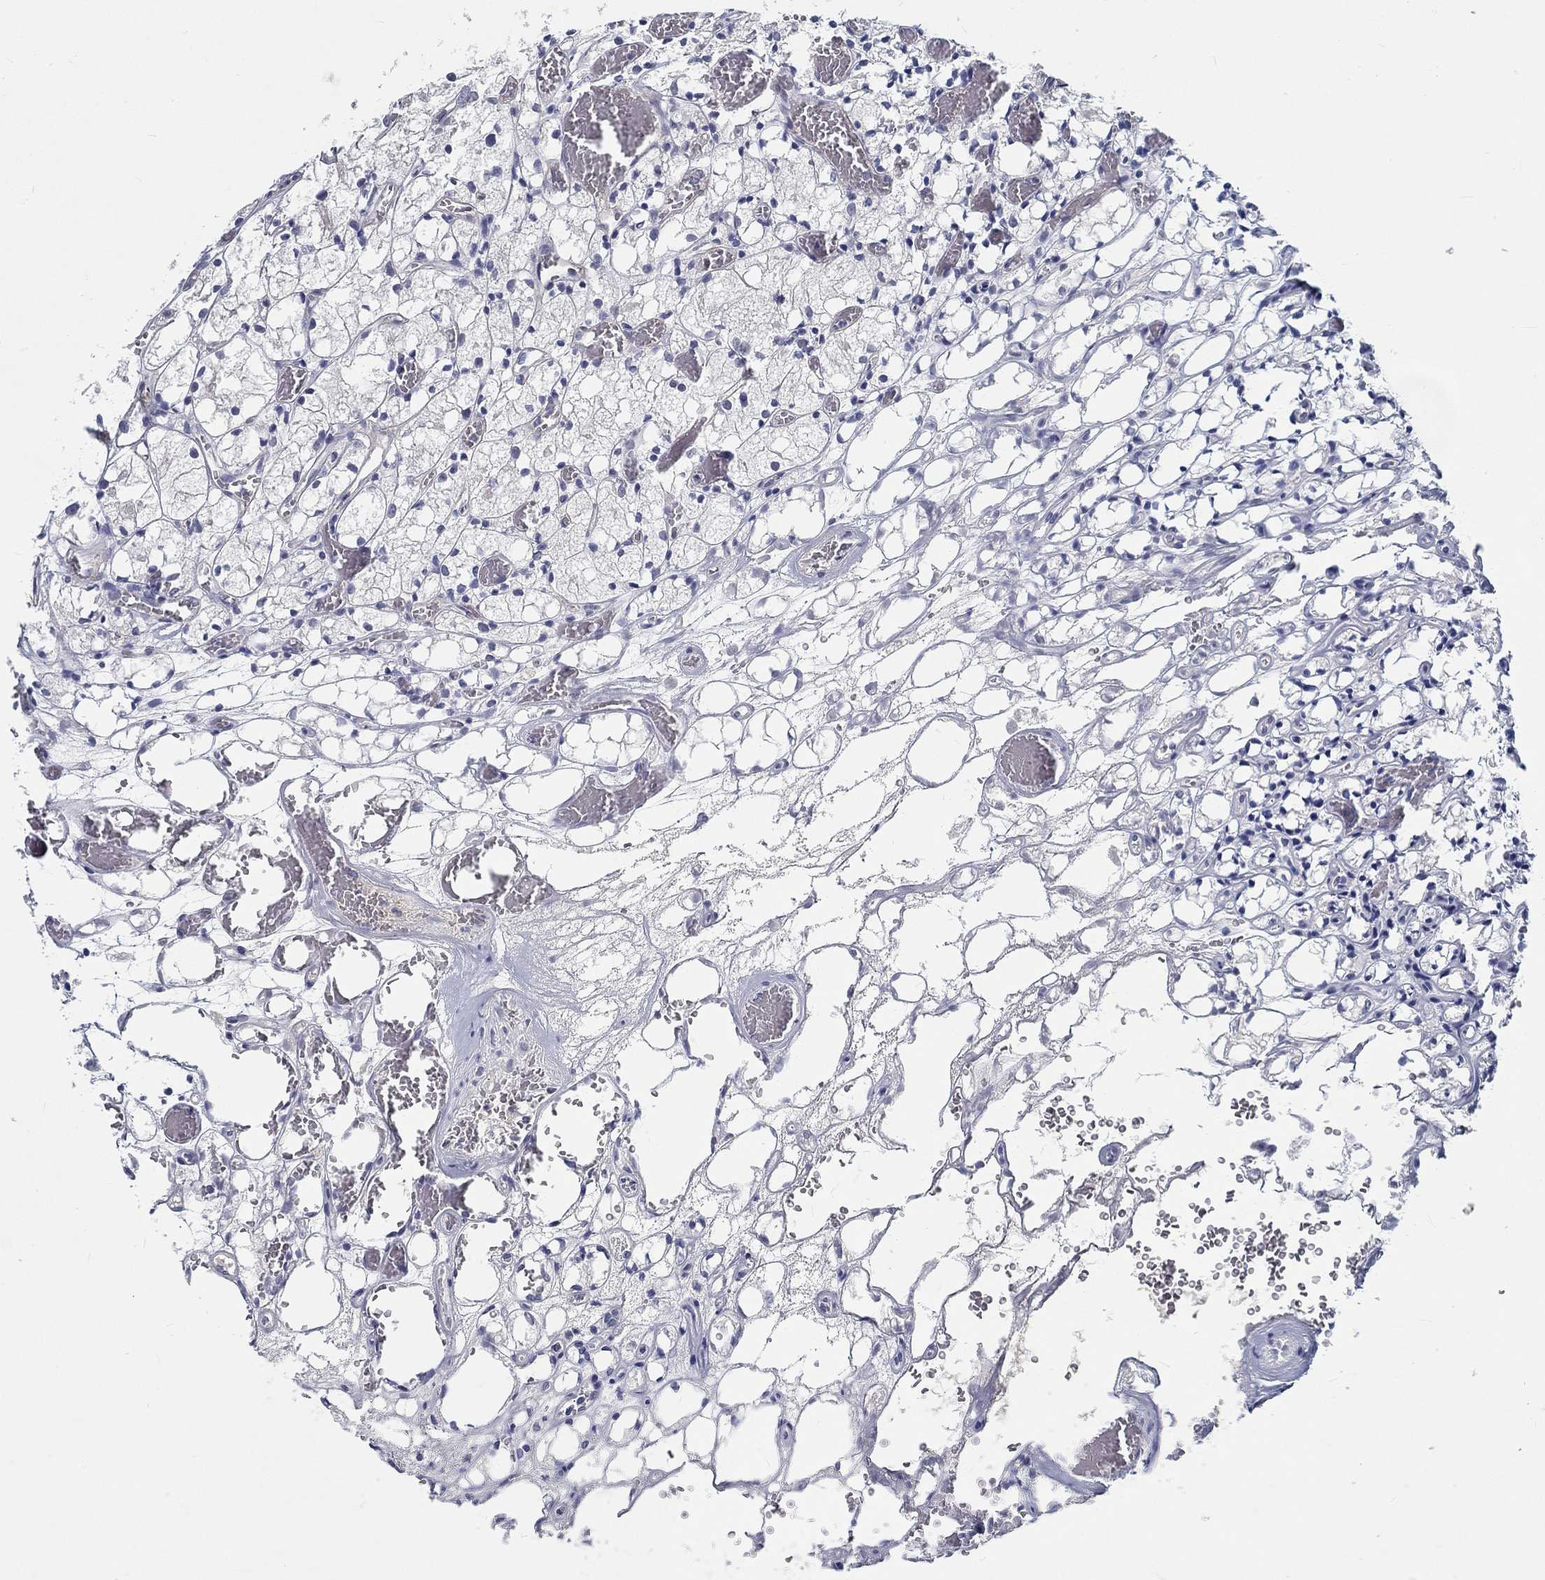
{"staining": {"intensity": "negative", "quantity": "none", "location": "none"}, "tissue": "renal cancer", "cell_type": "Tumor cells", "image_type": "cancer", "snomed": [{"axis": "morphology", "description": "Adenocarcinoma, NOS"}, {"axis": "topography", "description": "Kidney"}], "caption": "The immunohistochemistry photomicrograph has no significant staining in tumor cells of renal adenocarcinoma tissue.", "gene": "MYBPC1", "patient": {"sex": "female", "age": 69}}